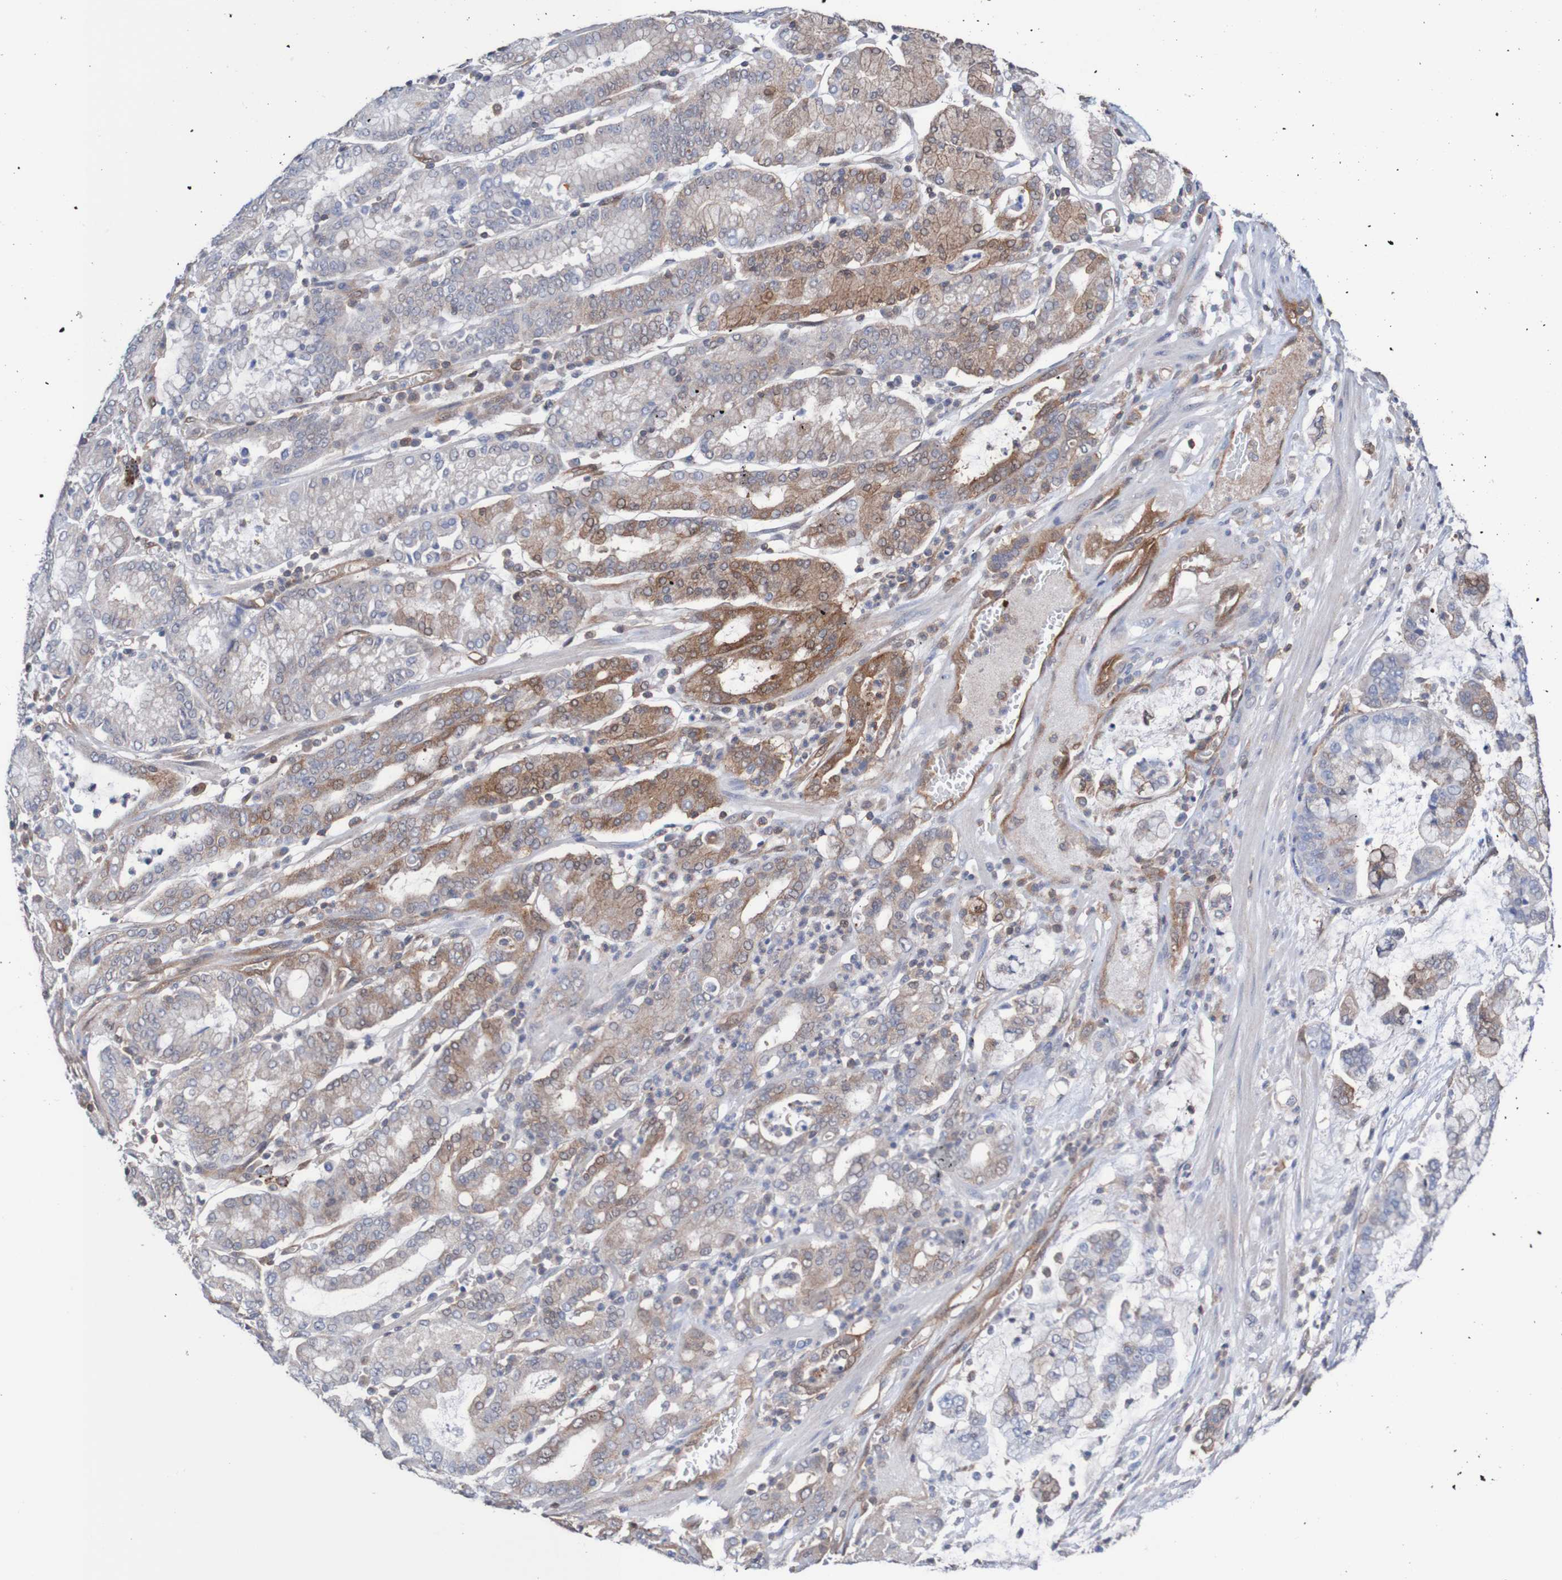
{"staining": {"intensity": "moderate", "quantity": "25%-75%", "location": "cytoplasmic/membranous"}, "tissue": "stomach cancer", "cell_type": "Tumor cells", "image_type": "cancer", "snomed": [{"axis": "morphology", "description": "Normal tissue, NOS"}, {"axis": "morphology", "description": "Adenocarcinoma, NOS"}, {"axis": "topography", "description": "Stomach, upper"}, {"axis": "topography", "description": "Stomach"}], "caption": "High-power microscopy captured an immunohistochemistry image of stomach cancer (adenocarcinoma), revealing moderate cytoplasmic/membranous expression in about 25%-75% of tumor cells. (brown staining indicates protein expression, while blue staining denotes nuclei).", "gene": "RIGI", "patient": {"sex": "male", "age": 76}}